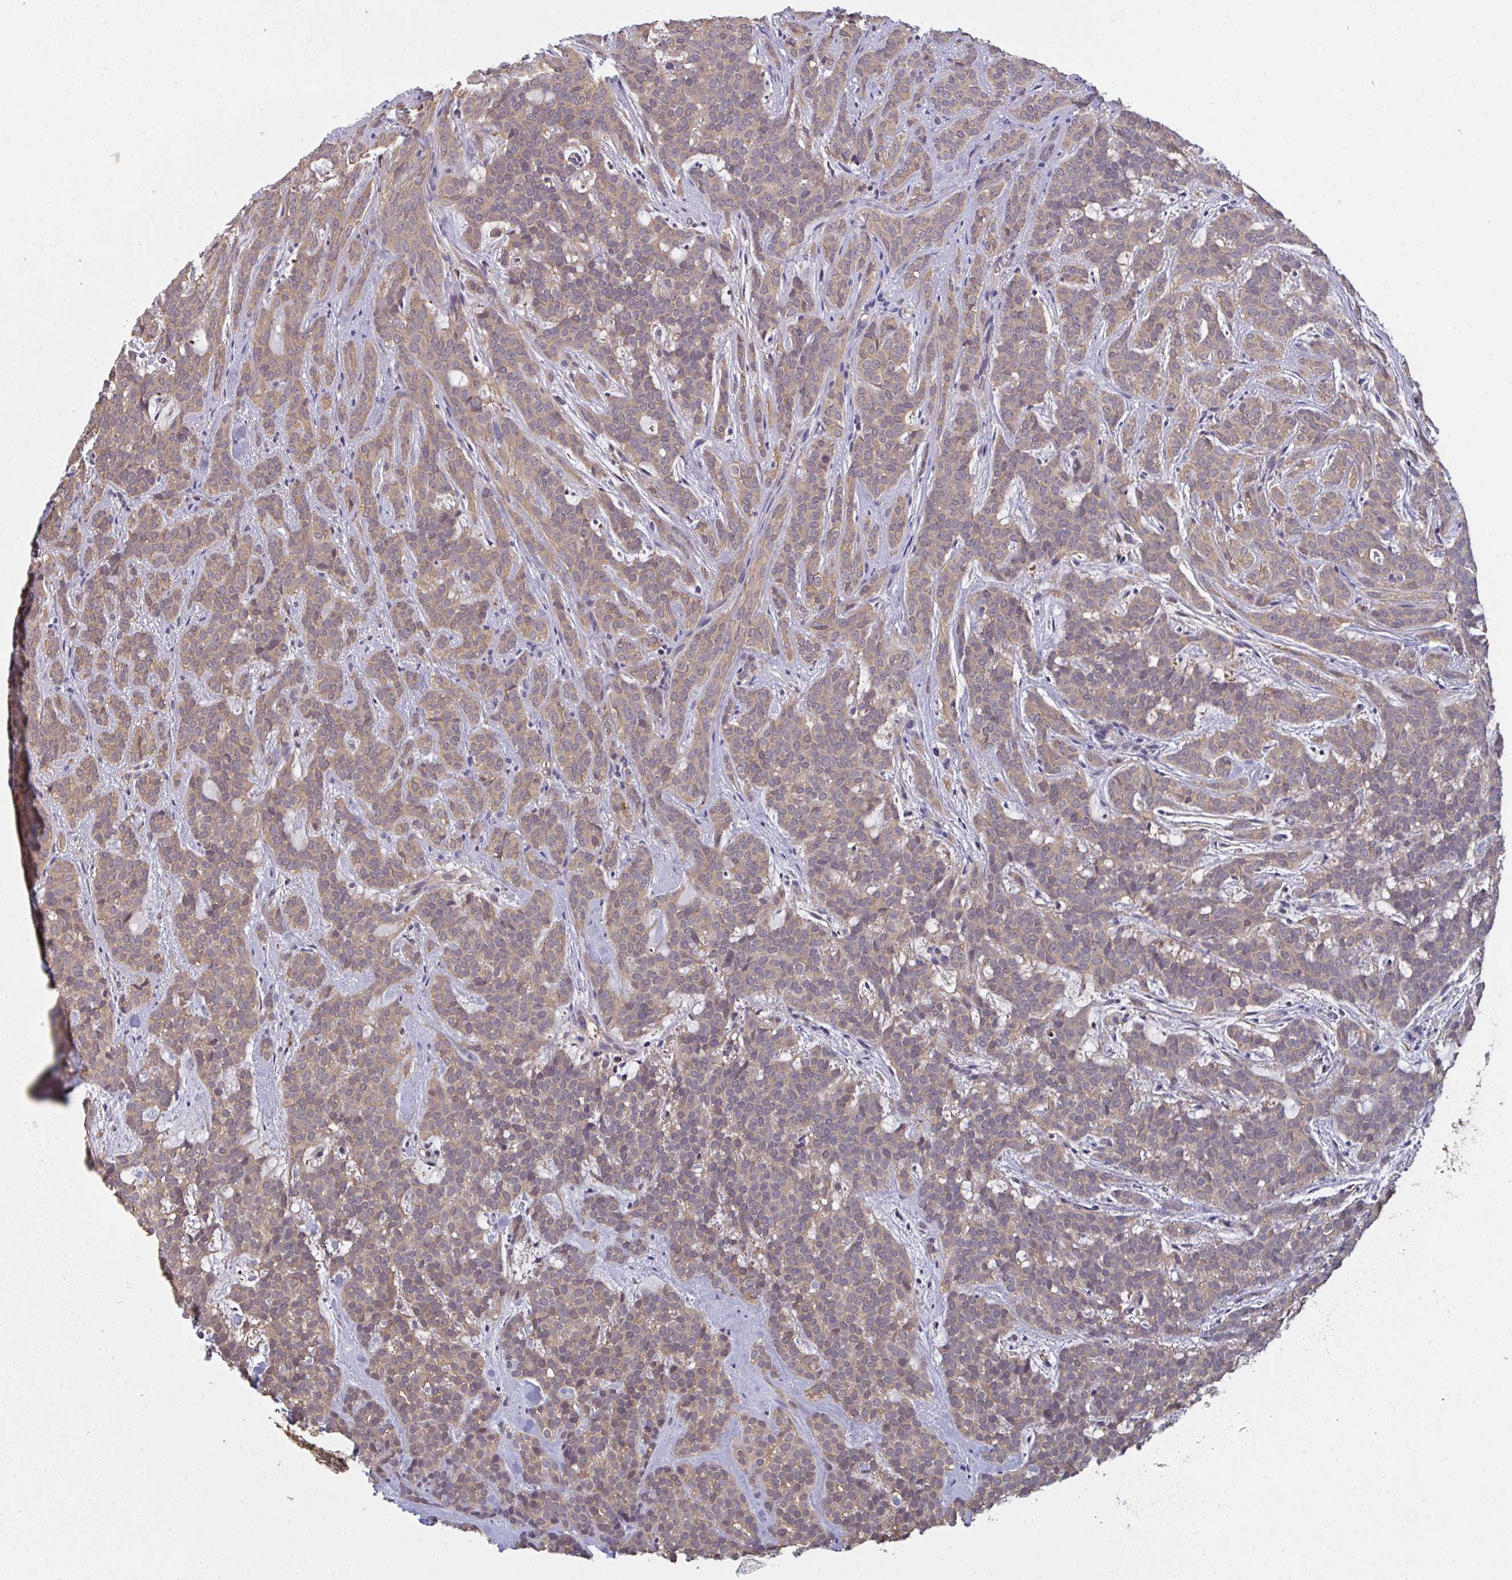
{"staining": {"intensity": "weak", "quantity": ">75%", "location": "cytoplasmic/membranous,nuclear"}, "tissue": "head and neck cancer", "cell_type": "Tumor cells", "image_type": "cancer", "snomed": [{"axis": "morphology", "description": "Normal tissue, NOS"}, {"axis": "morphology", "description": "Adenocarcinoma, NOS"}, {"axis": "topography", "description": "Oral tissue"}, {"axis": "topography", "description": "Head-Neck"}], "caption": "Immunohistochemistry (DAB) staining of human head and neck cancer displays weak cytoplasmic/membranous and nuclear protein positivity in approximately >75% of tumor cells.", "gene": "TTC9C", "patient": {"sex": "female", "age": 57}}